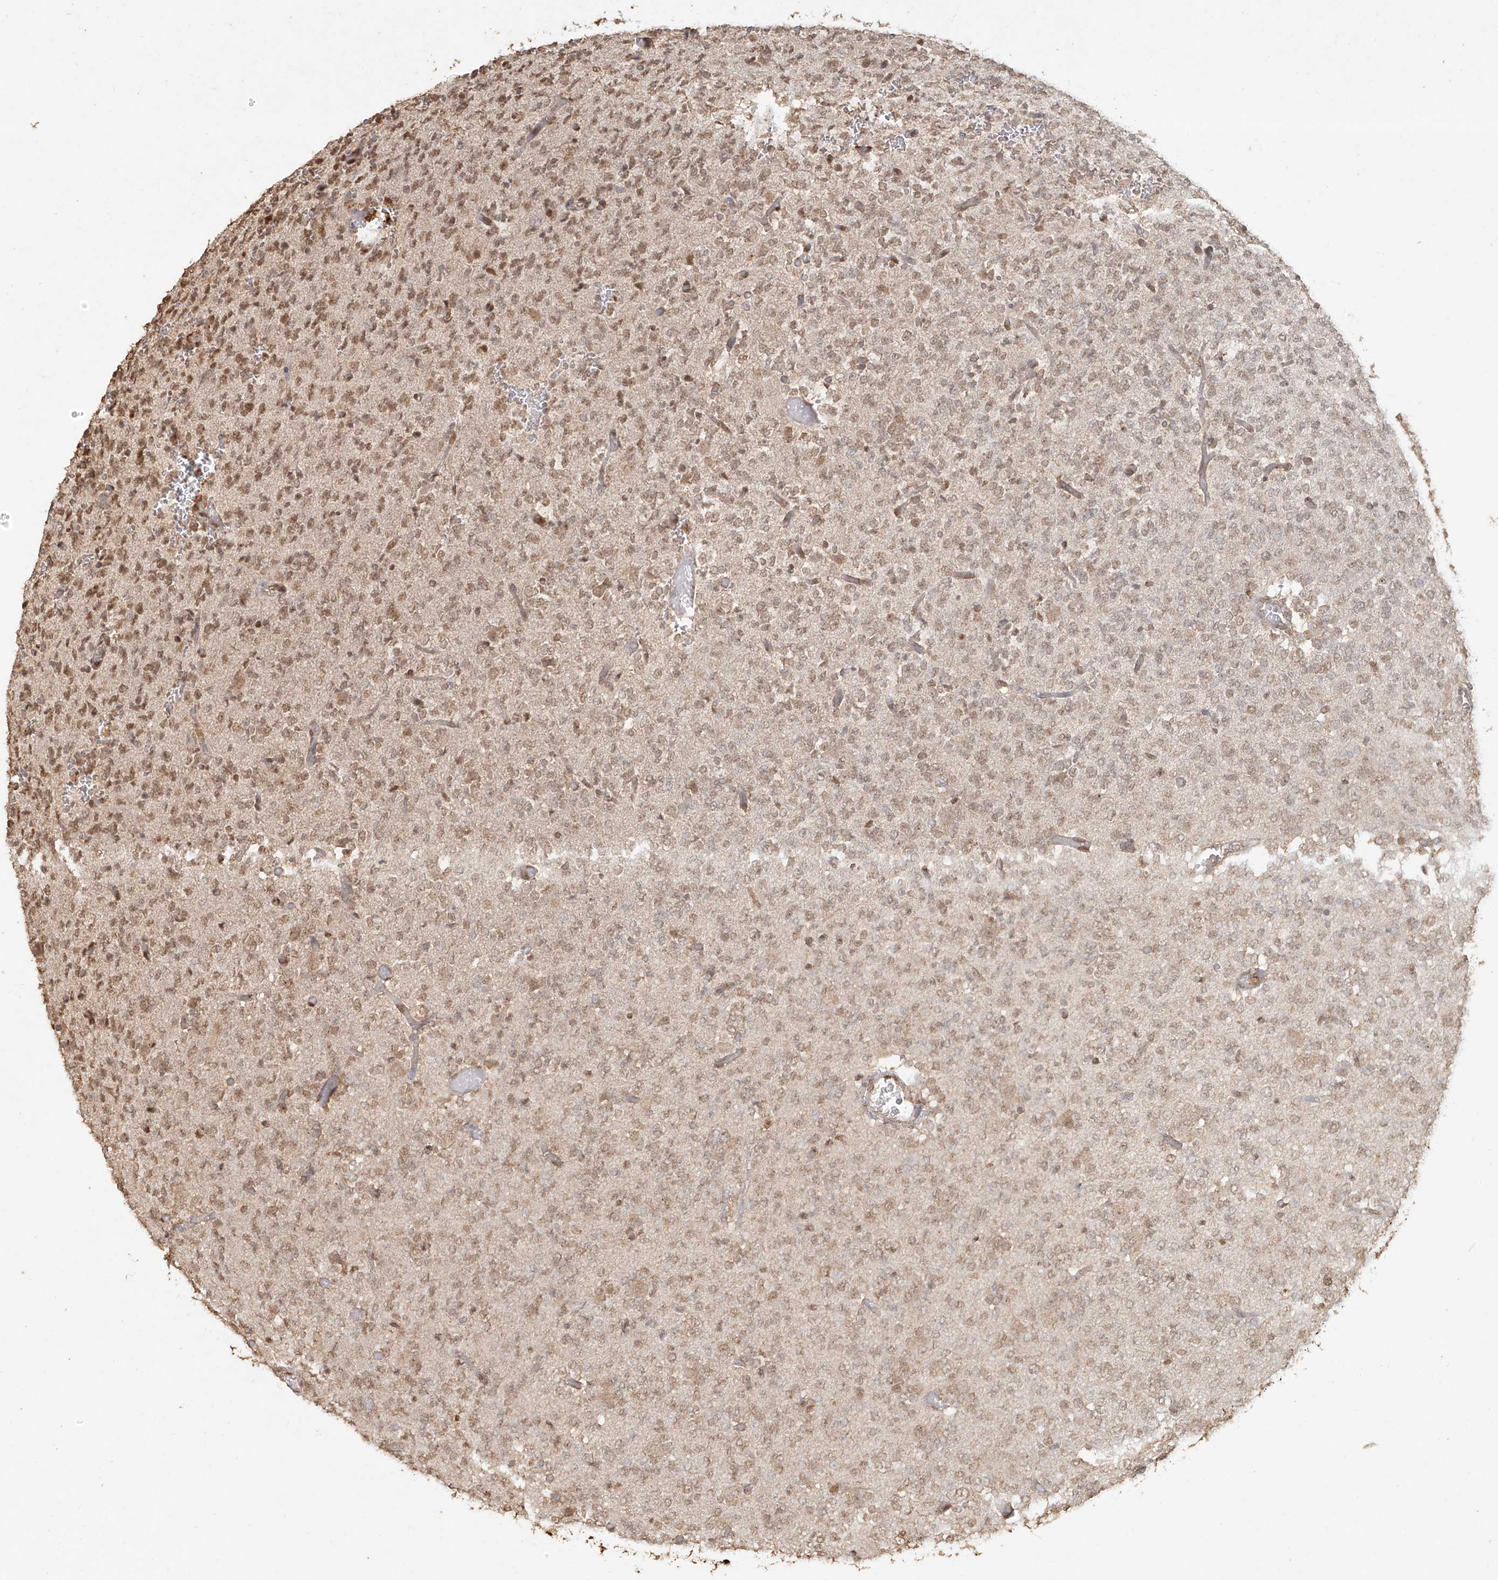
{"staining": {"intensity": "weak", "quantity": ">75%", "location": "cytoplasmic/membranous,nuclear"}, "tissue": "glioma", "cell_type": "Tumor cells", "image_type": "cancer", "snomed": [{"axis": "morphology", "description": "Glioma, malignant, Low grade"}, {"axis": "topography", "description": "Brain"}], "caption": "Glioma tissue reveals weak cytoplasmic/membranous and nuclear staining in about >75% of tumor cells, visualized by immunohistochemistry. (DAB (3,3'-diaminobenzidine) = brown stain, brightfield microscopy at high magnification).", "gene": "TIGAR", "patient": {"sex": "male", "age": 38}}